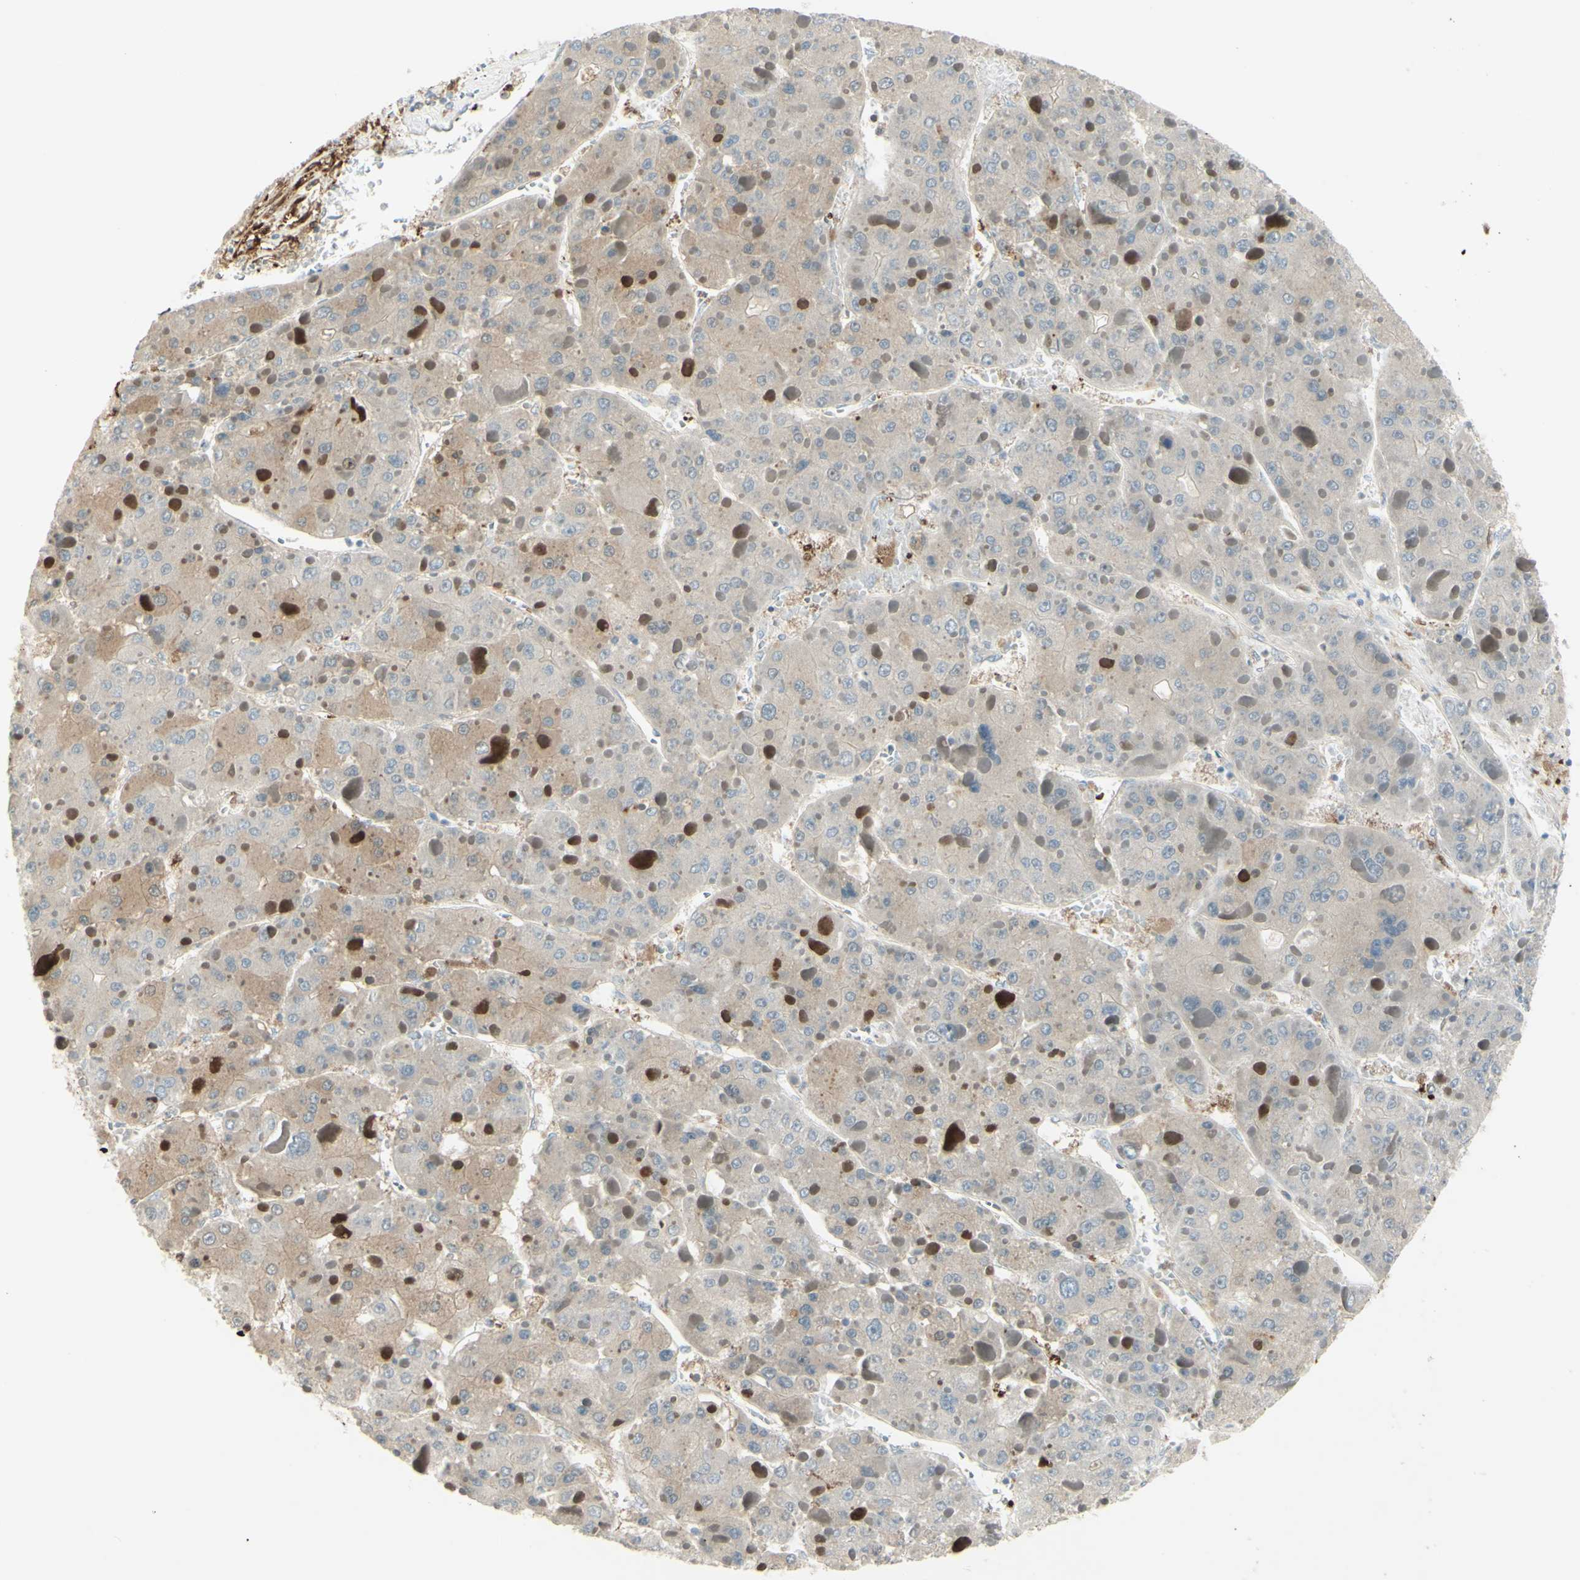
{"staining": {"intensity": "strong", "quantity": "<25%", "location": "nuclear"}, "tissue": "liver cancer", "cell_type": "Tumor cells", "image_type": "cancer", "snomed": [{"axis": "morphology", "description": "Carcinoma, Hepatocellular, NOS"}, {"axis": "topography", "description": "Liver"}], "caption": "An immunohistochemistry image of neoplastic tissue is shown. Protein staining in brown labels strong nuclear positivity in liver cancer within tumor cells. The staining was performed using DAB, with brown indicating positive protein expression. Nuclei are stained blue with hematoxylin.", "gene": "C1orf159", "patient": {"sex": "female", "age": 73}}